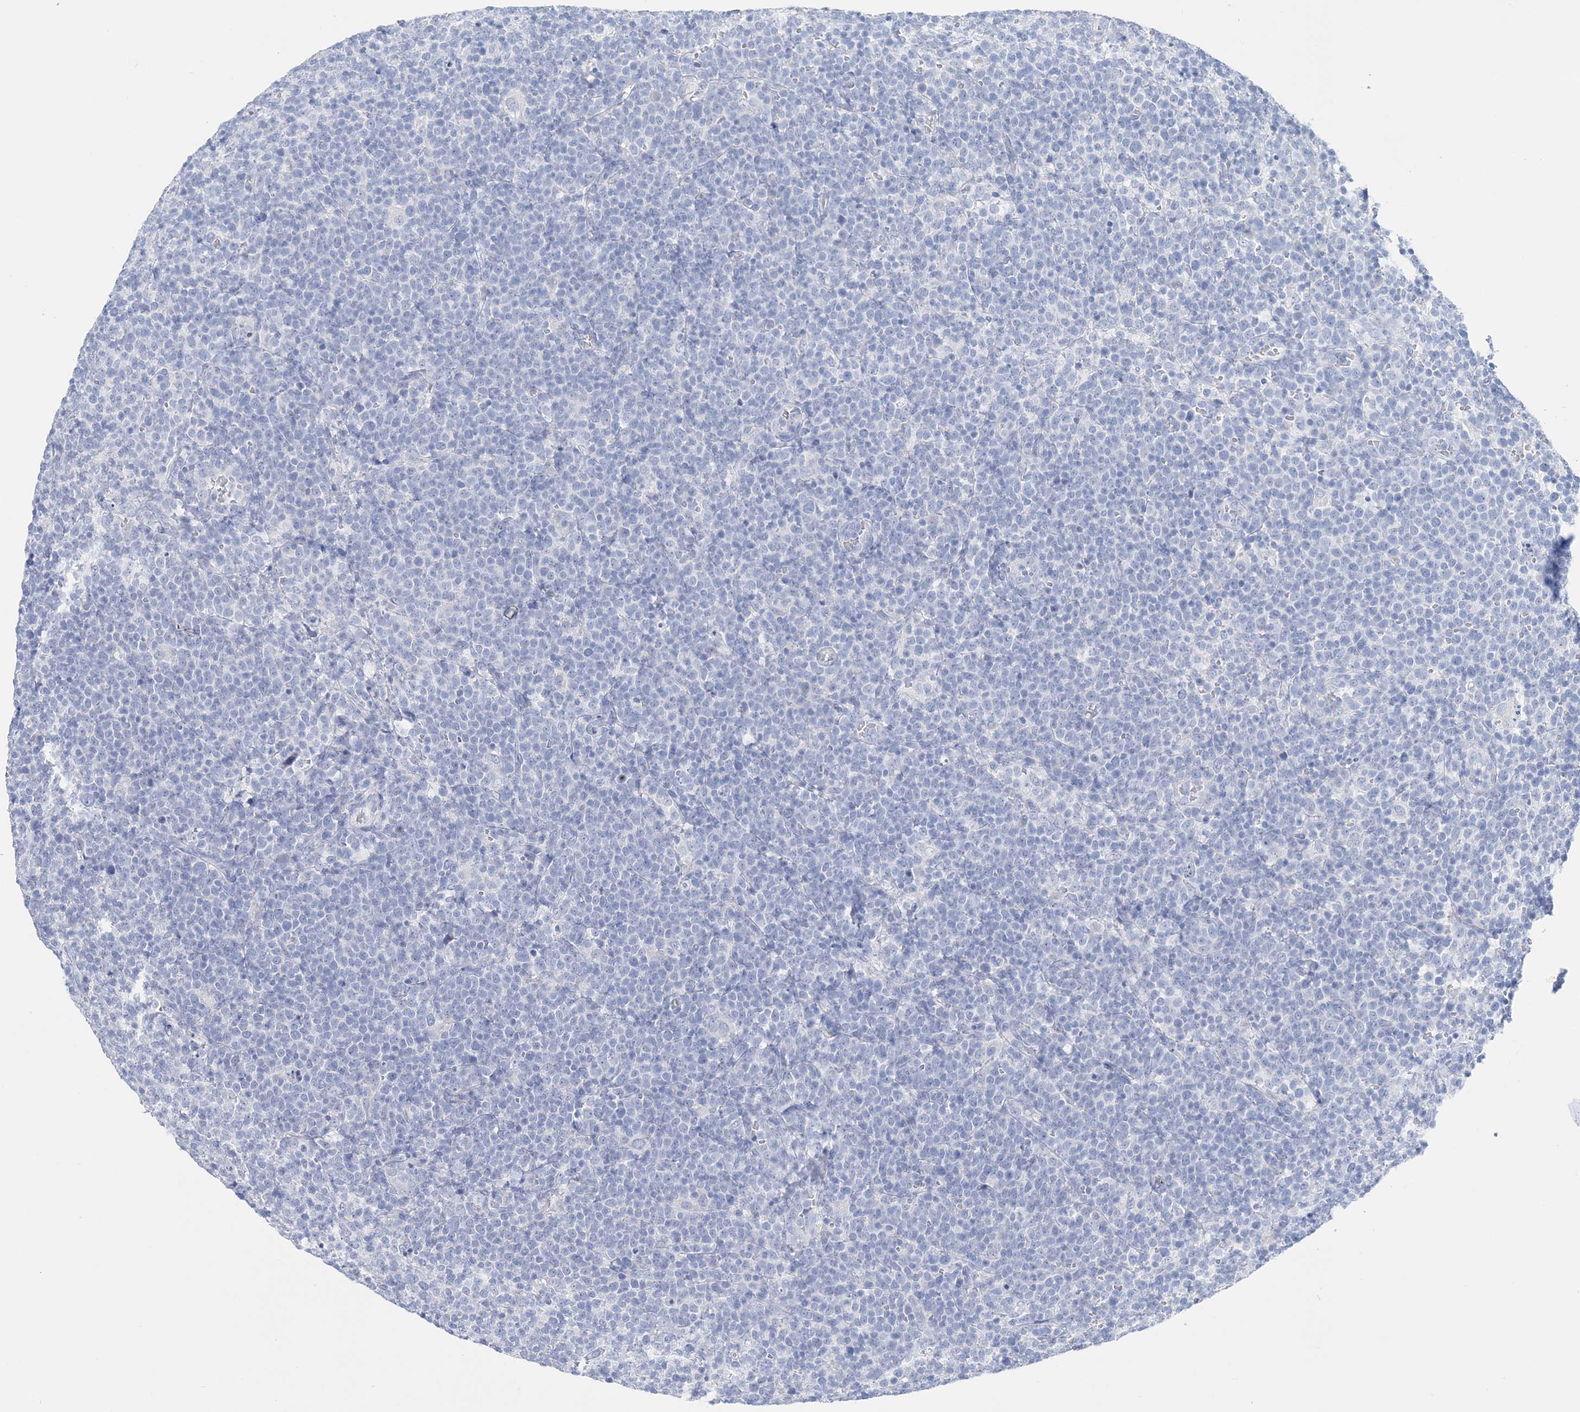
{"staining": {"intensity": "negative", "quantity": "none", "location": "none"}, "tissue": "lymphoma", "cell_type": "Tumor cells", "image_type": "cancer", "snomed": [{"axis": "morphology", "description": "Malignant lymphoma, non-Hodgkin's type, High grade"}, {"axis": "topography", "description": "Lymph node"}], "caption": "Immunohistochemistry (IHC) of human lymphoma shows no positivity in tumor cells.", "gene": "TSPYL6", "patient": {"sex": "male", "age": 61}}